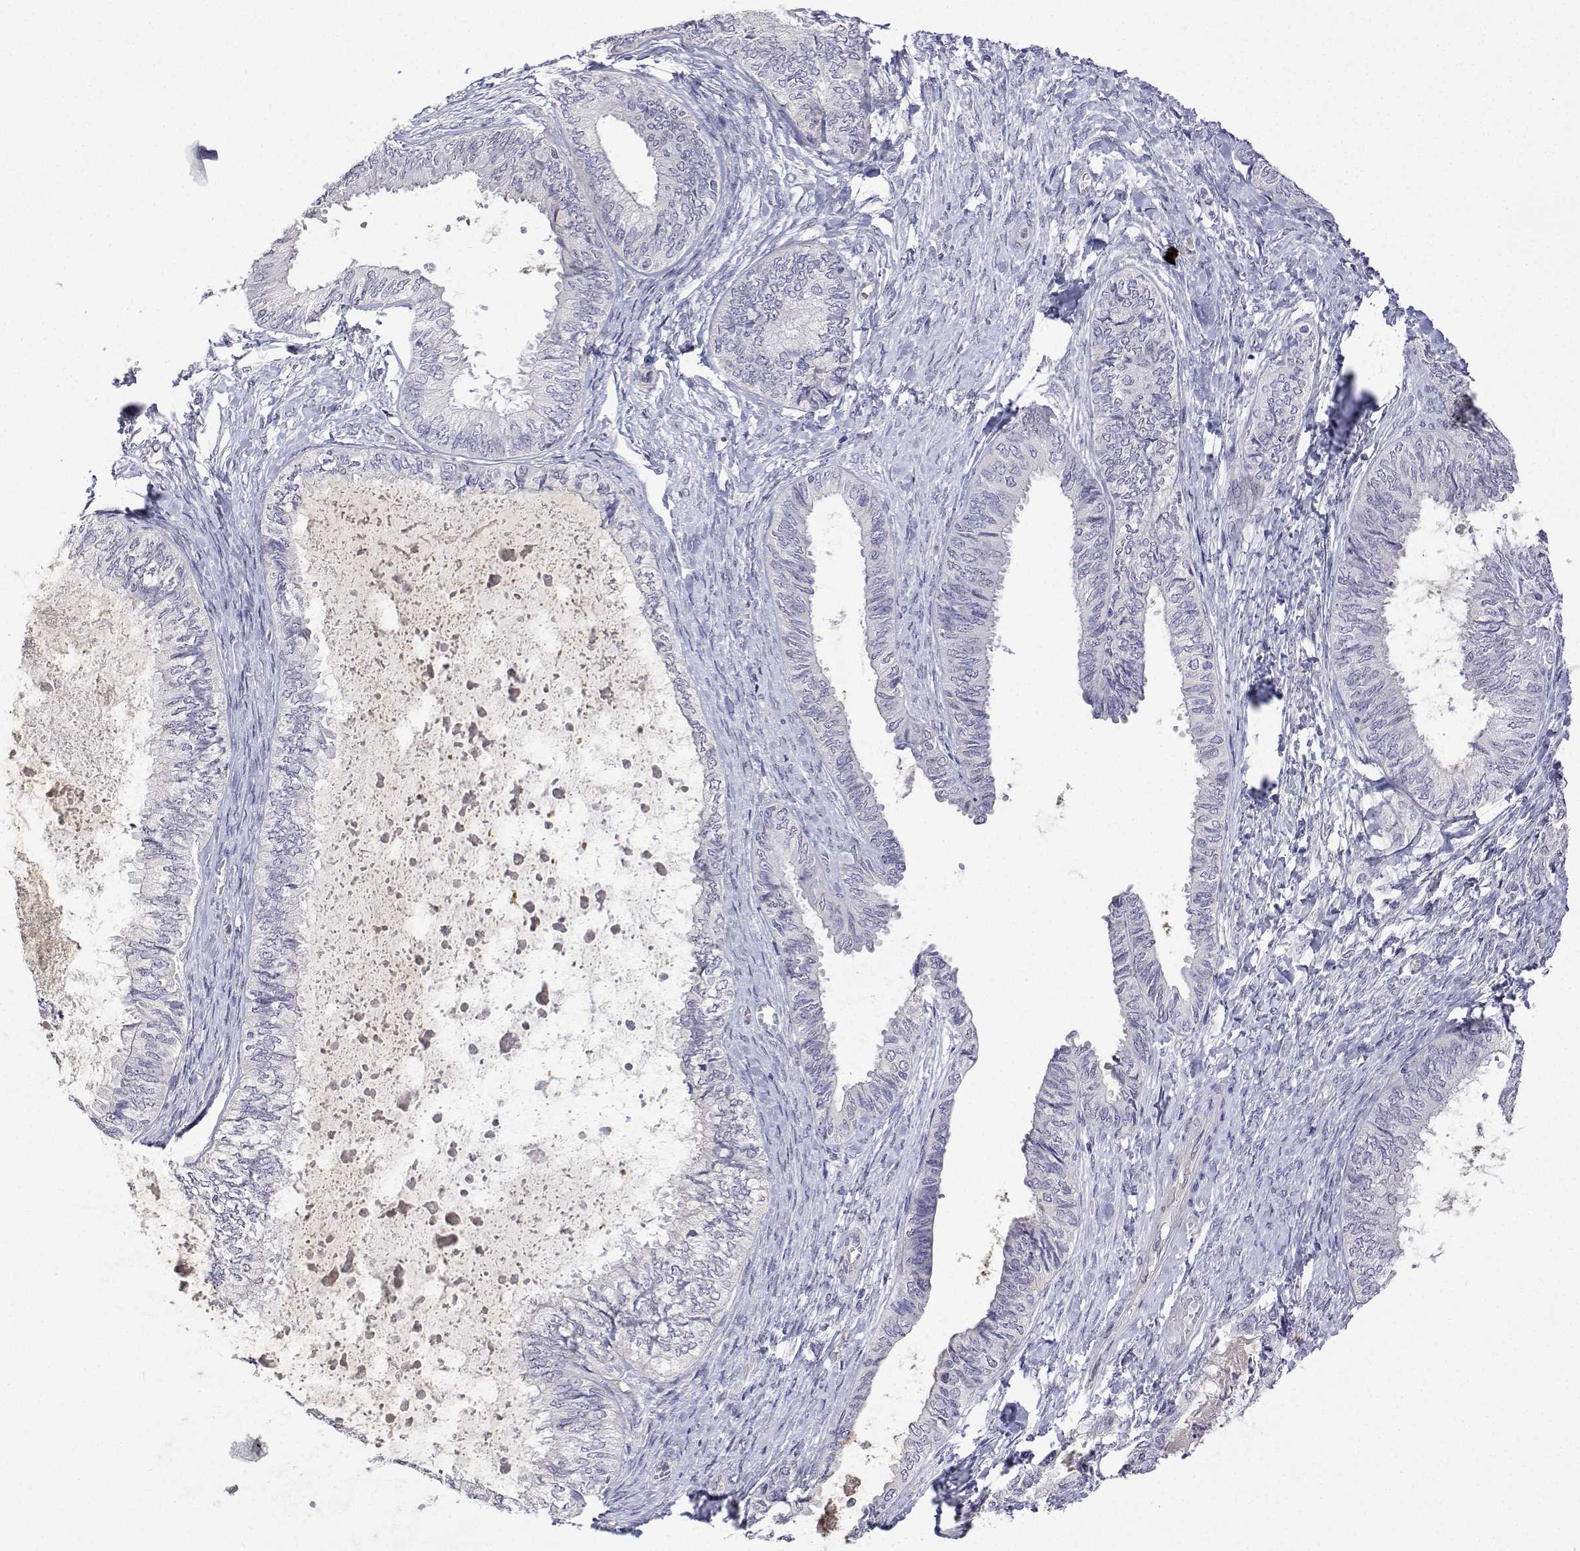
{"staining": {"intensity": "negative", "quantity": "none", "location": "none"}, "tissue": "ovarian cancer", "cell_type": "Tumor cells", "image_type": "cancer", "snomed": [{"axis": "morphology", "description": "Carcinoma, endometroid"}, {"axis": "topography", "description": "Ovary"}], "caption": "IHC image of neoplastic tissue: human ovarian cancer (endometroid carcinoma) stained with DAB exhibits no significant protein positivity in tumor cells.", "gene": "PLCB1", "patient": {"sex": "female", "age": 70}}